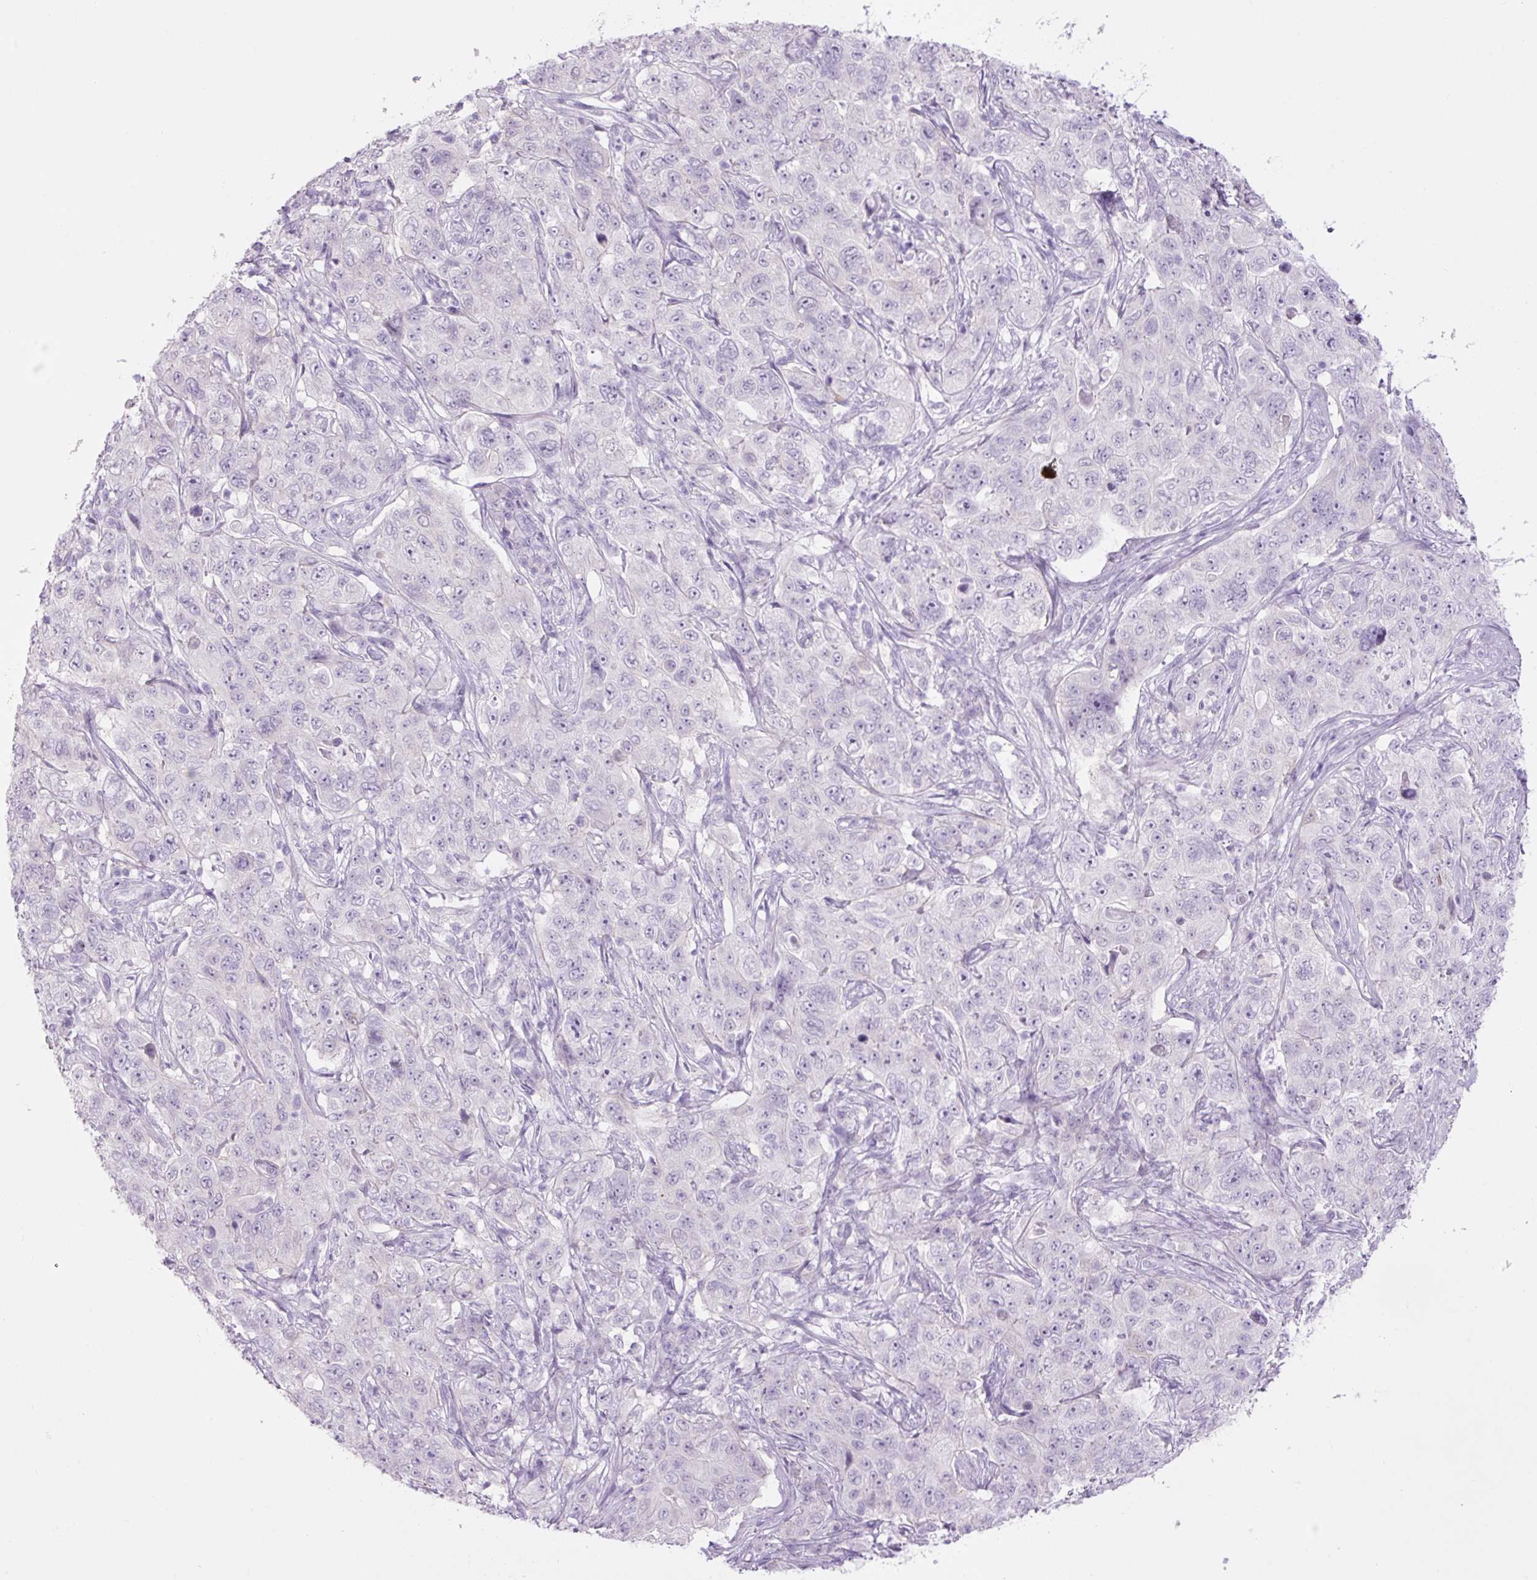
{"staining": {"intensity": "negative", "quantity": "none", "location": "none"}, "tissue": "pancreatic cancer", "cell_type": "Tumor cells", "image_type": "cancer", "snomed": [{"axis": "morphology", "description": "Adenocarcinoma, NOS"}, {"axis": "topography", "description": "Pancreas"}], "caption": "DAB (3,3'-diaminobenzidine) immunohistochemical staining of human pancreatic cancer (adenocarcinoma) reveals no significant positivity in tumor cells.", "gene": "COL9A2", "patient": {"sex": "male", "age": 68}}